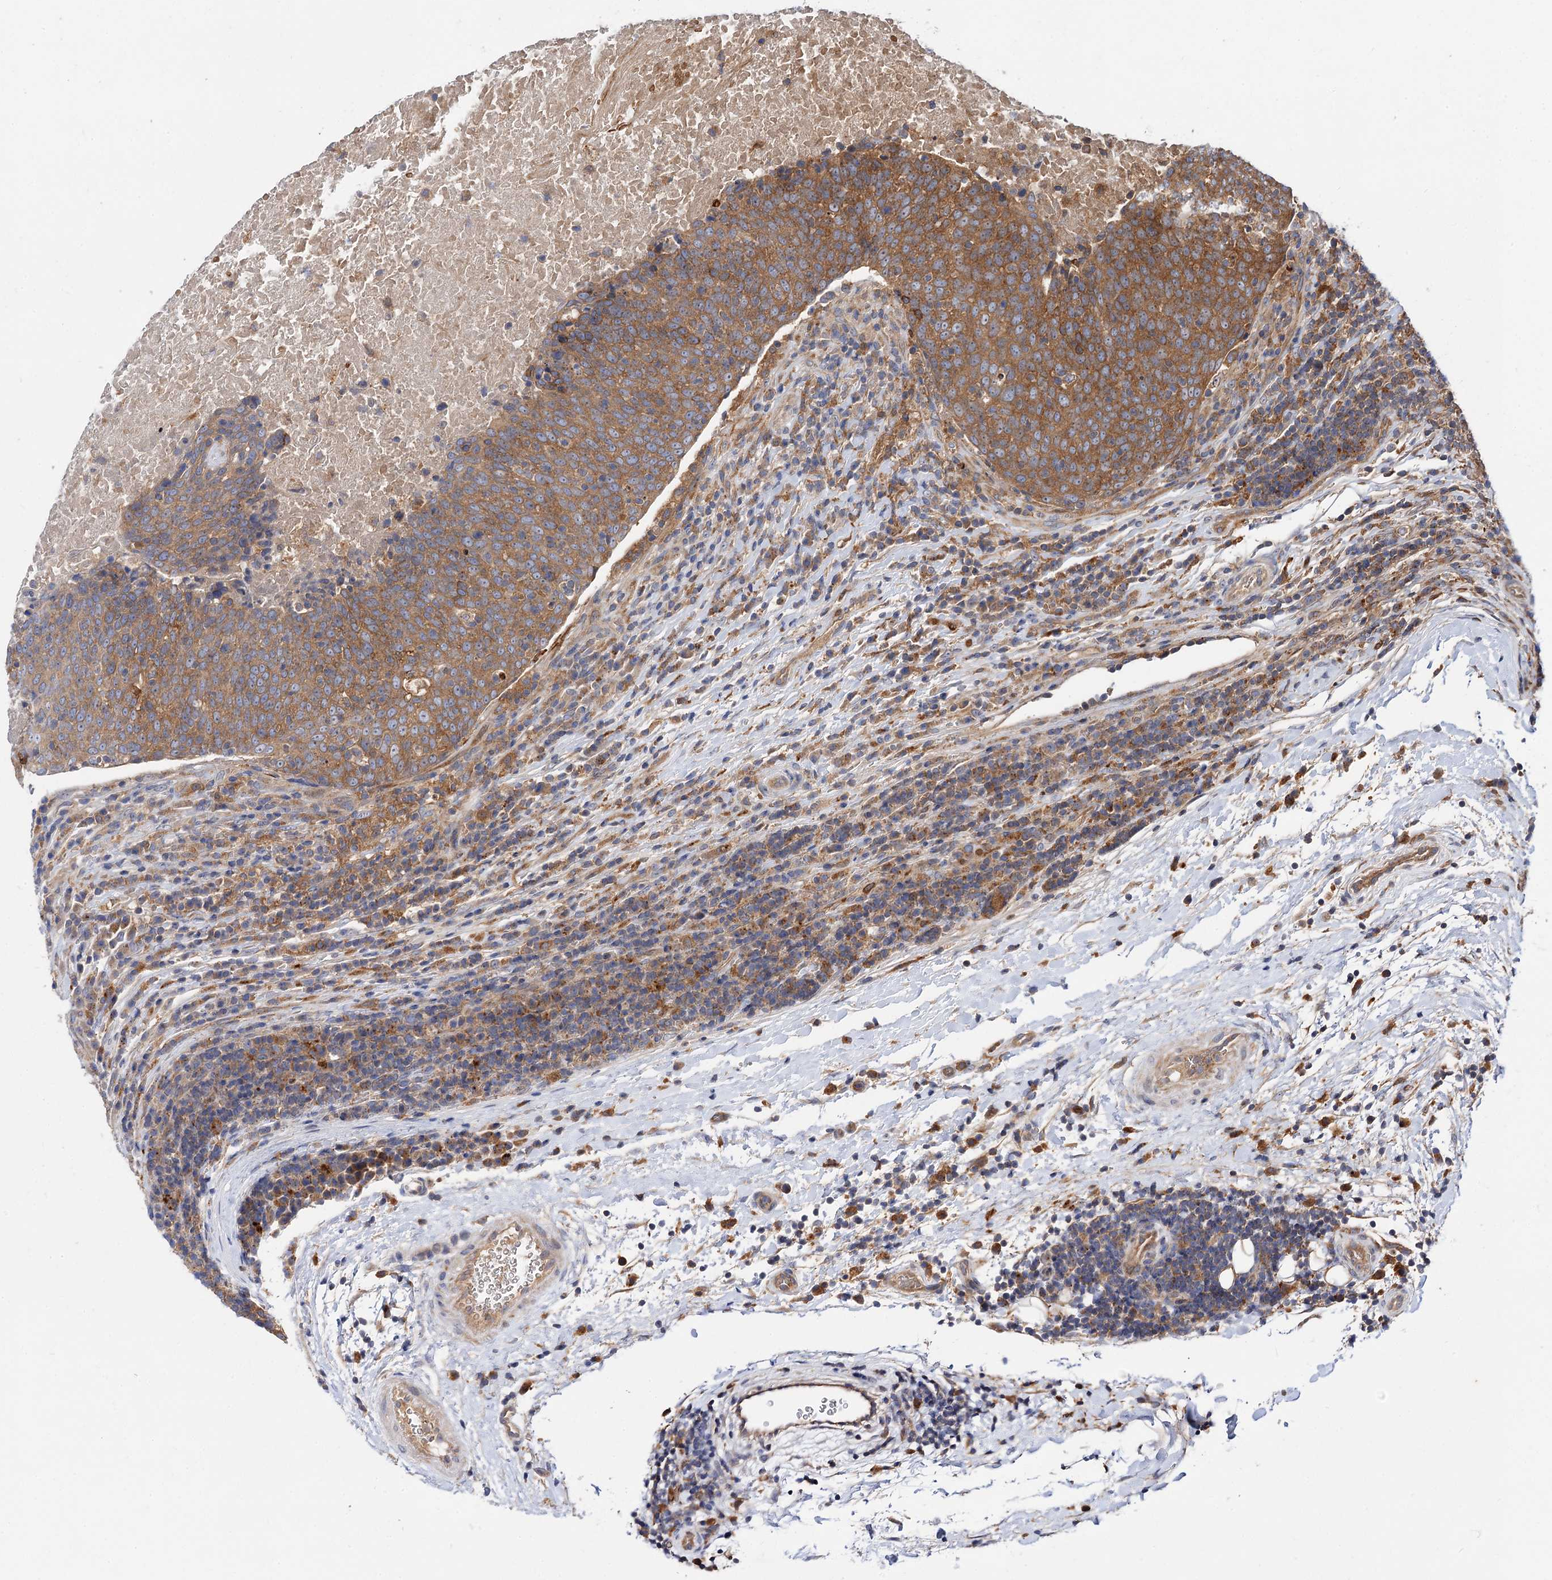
{"staining": {"intensity": "moderate", "quantity": ">75%", "location": "cytoplasmic/membranous"}, "tissue": "head and neck cancer", "cell_type": "Tumor cells", "image_type": "cancer", "snomed": [{"axis": "morphology", "description": "Squamous cell carcinoma, NOS"}, {"axis": "morphology", "description": "Squamous cell carcinoma, metastatic, NOS"}, {"axis": "topography", "description": "Lymph node"}, {"axis": "topography", "description": "Head-Neck"}], "caption": "Immunohistochemistry histopathology image of human head and neck metastatic squamous cell carcinoma stained for a protein (brown), which demonstrates medium levels of moderate cytoplasmic/membranous expression in about >75% of tumor cells.", "gene": "PATL1", "patient": {"sex": "male", "age": 62}}